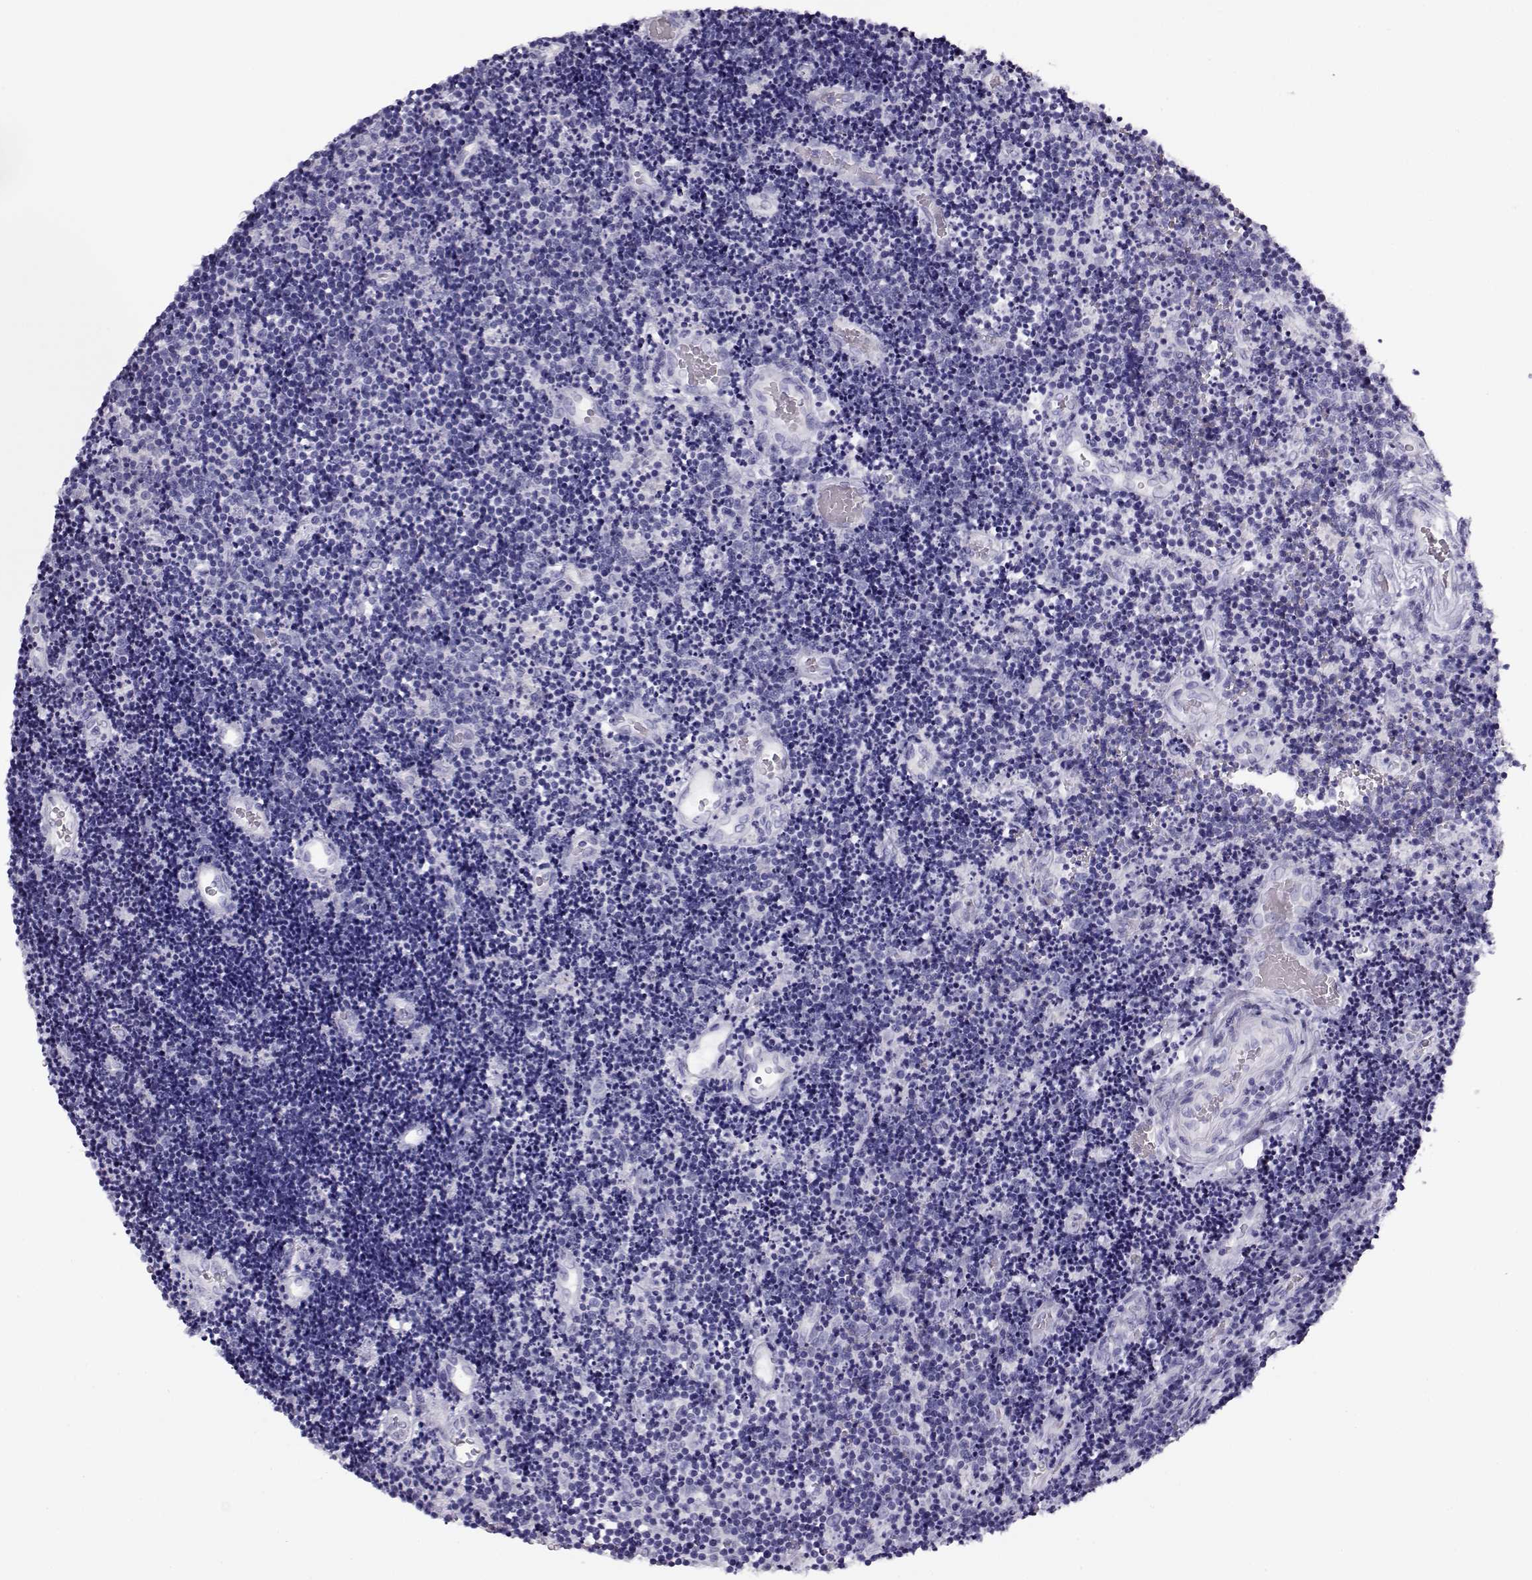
{"staining": {"intensity": "negative", "quantity": "none", "location": "none"}, "tissue": "lymphoma", "cell_type": "Tumor cells", "image_type": "cancer", "snomed": [{"axis": "morphology", "description": "Malignant lymphoma, non-Hodgkin's type, Low grade"}, {"axis": "topography", "description": "Brain"}], "caption": "An IHC micrograph of lymphoma is shown. There is no staining in tumor cells of lymphoma.", "gene": "CRX", "patient": {"sex": "female", "age": 66}}